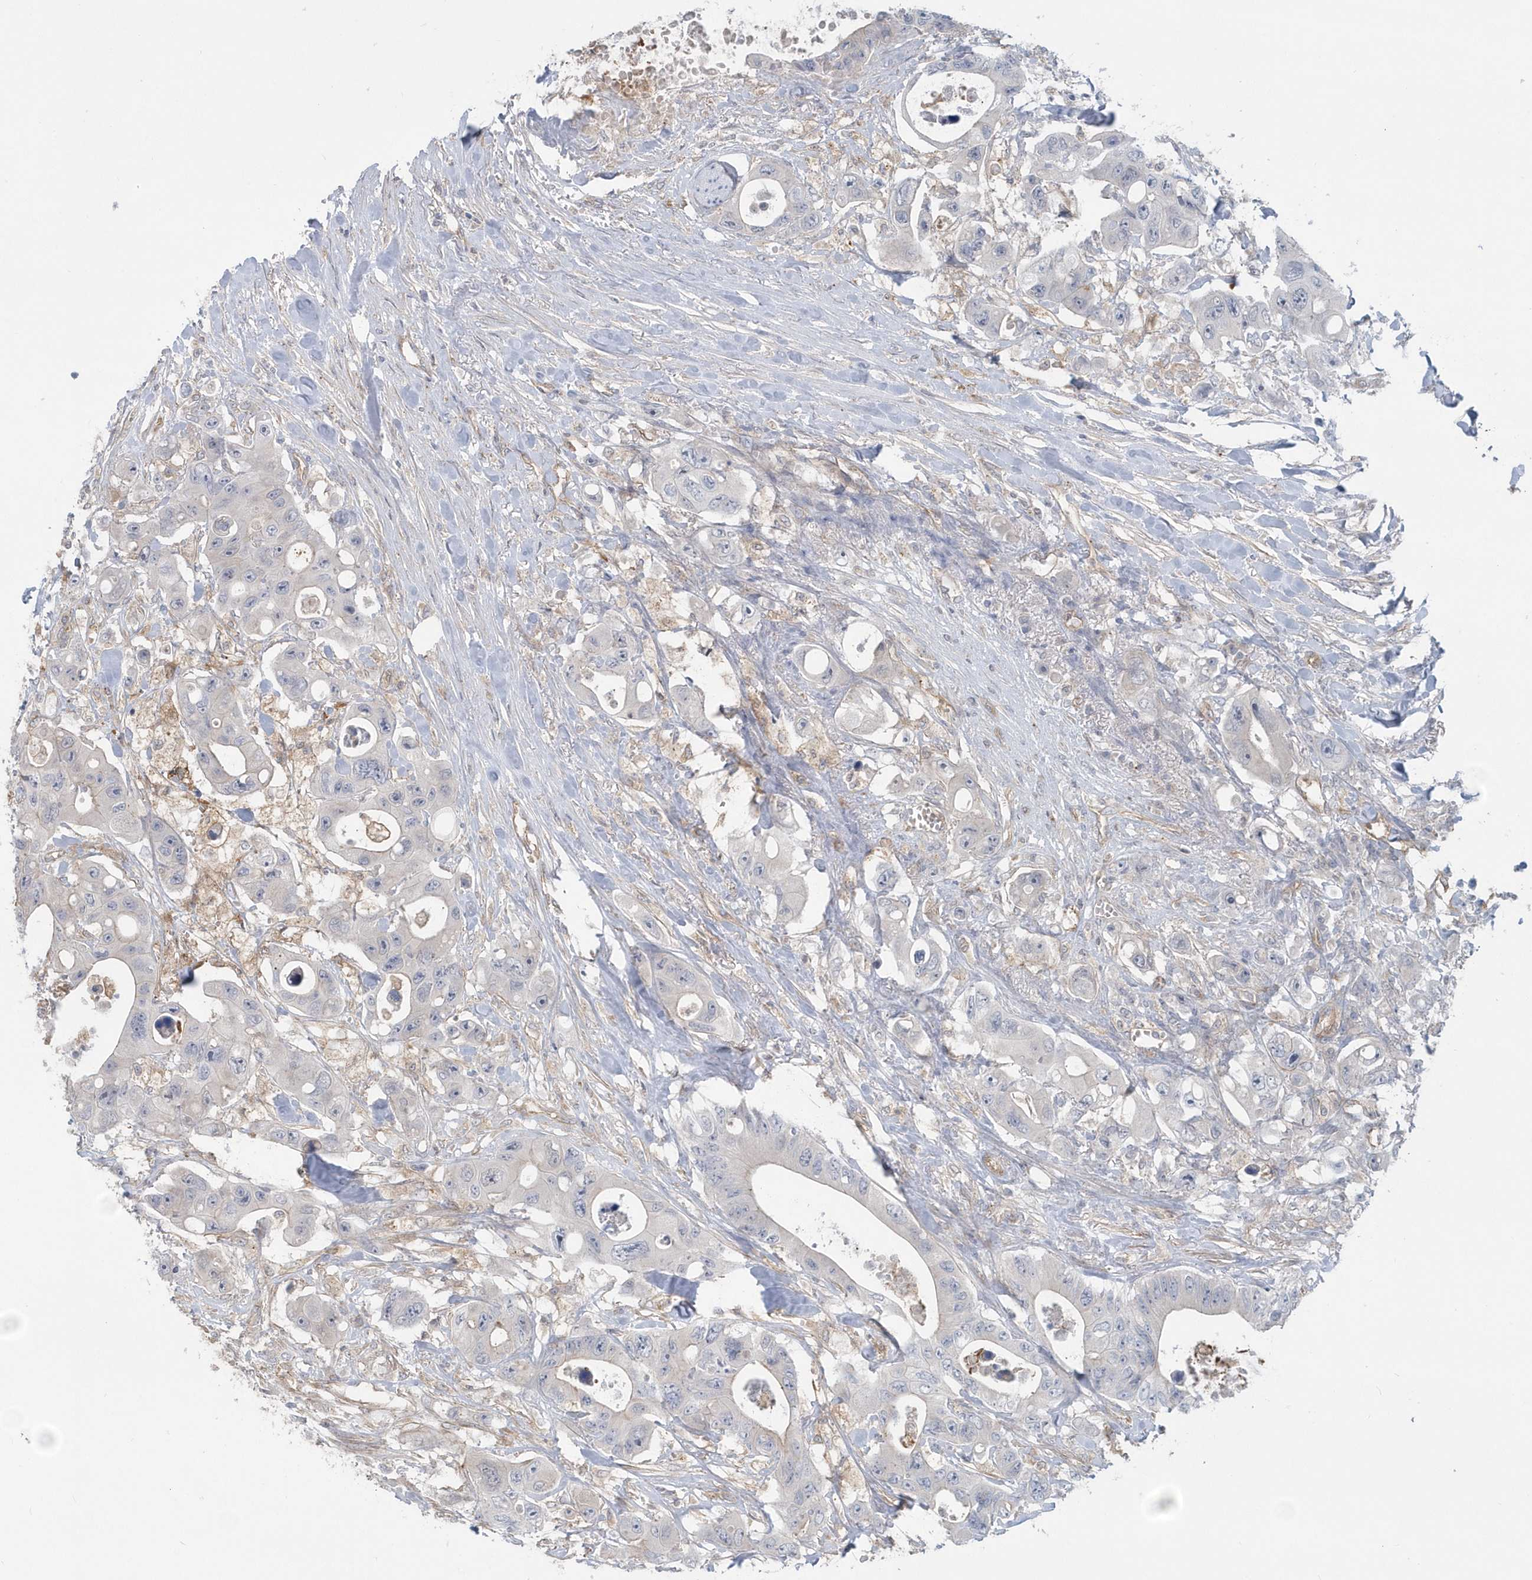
{"staining": {"intensity": "negative", "quantity": "none", "location": "none"}, "tissue": "colorectal cancer", "cell_type": "Tumor cells", "image_type": "cancer", "snomed": [{"axis": "morphology", "description": "Adenocarcinoma, NOS"}, {"axis": "topography", "description": "Colon"}], "caption": "Tumor cells are negative for protein expression in human colorectal adenocarcinoma. The staining is performed using DAB (3,3'-diaminobenzidine) brown chromogen with nuclei counter-stained in using hematoxylin.", "gene": "RAI14", "patient": {"sex": "female", "age": 46}}